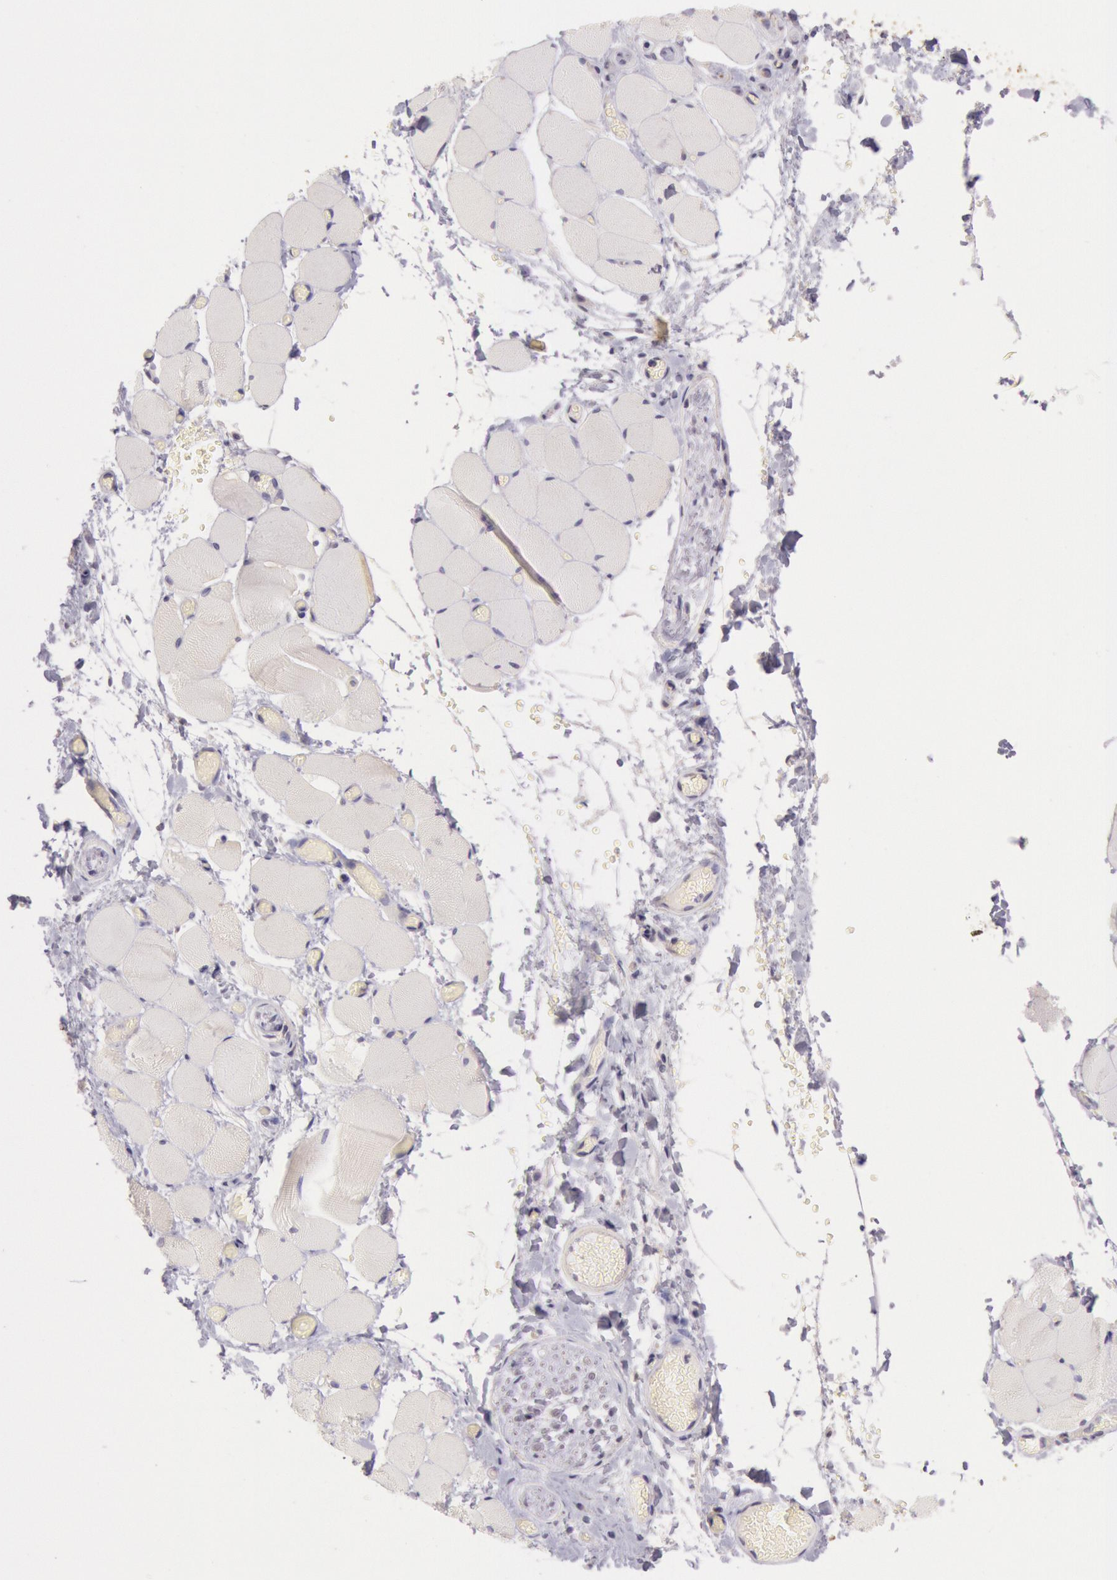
{"staining": {"intensity": "negative", "quantity": "none", "location": "none"}, "tissue": "skeletal muscle", "cell_type": "Myocytes", "image_type": "normal", "snomed": [{"axis": "morphology", "description": "Normal tissue, NOS"}, {"axis": "topography", "description": "Skeletal muscle"}, {"axis": "topography", "description": "Soft tissue"}], "caption": "Immunohistochemical staining of unremarkable human skeletal muscle displays no significant staining in myocytes.", "gene": "CDK16", "patient": {"sex": "female", "age": 58}}